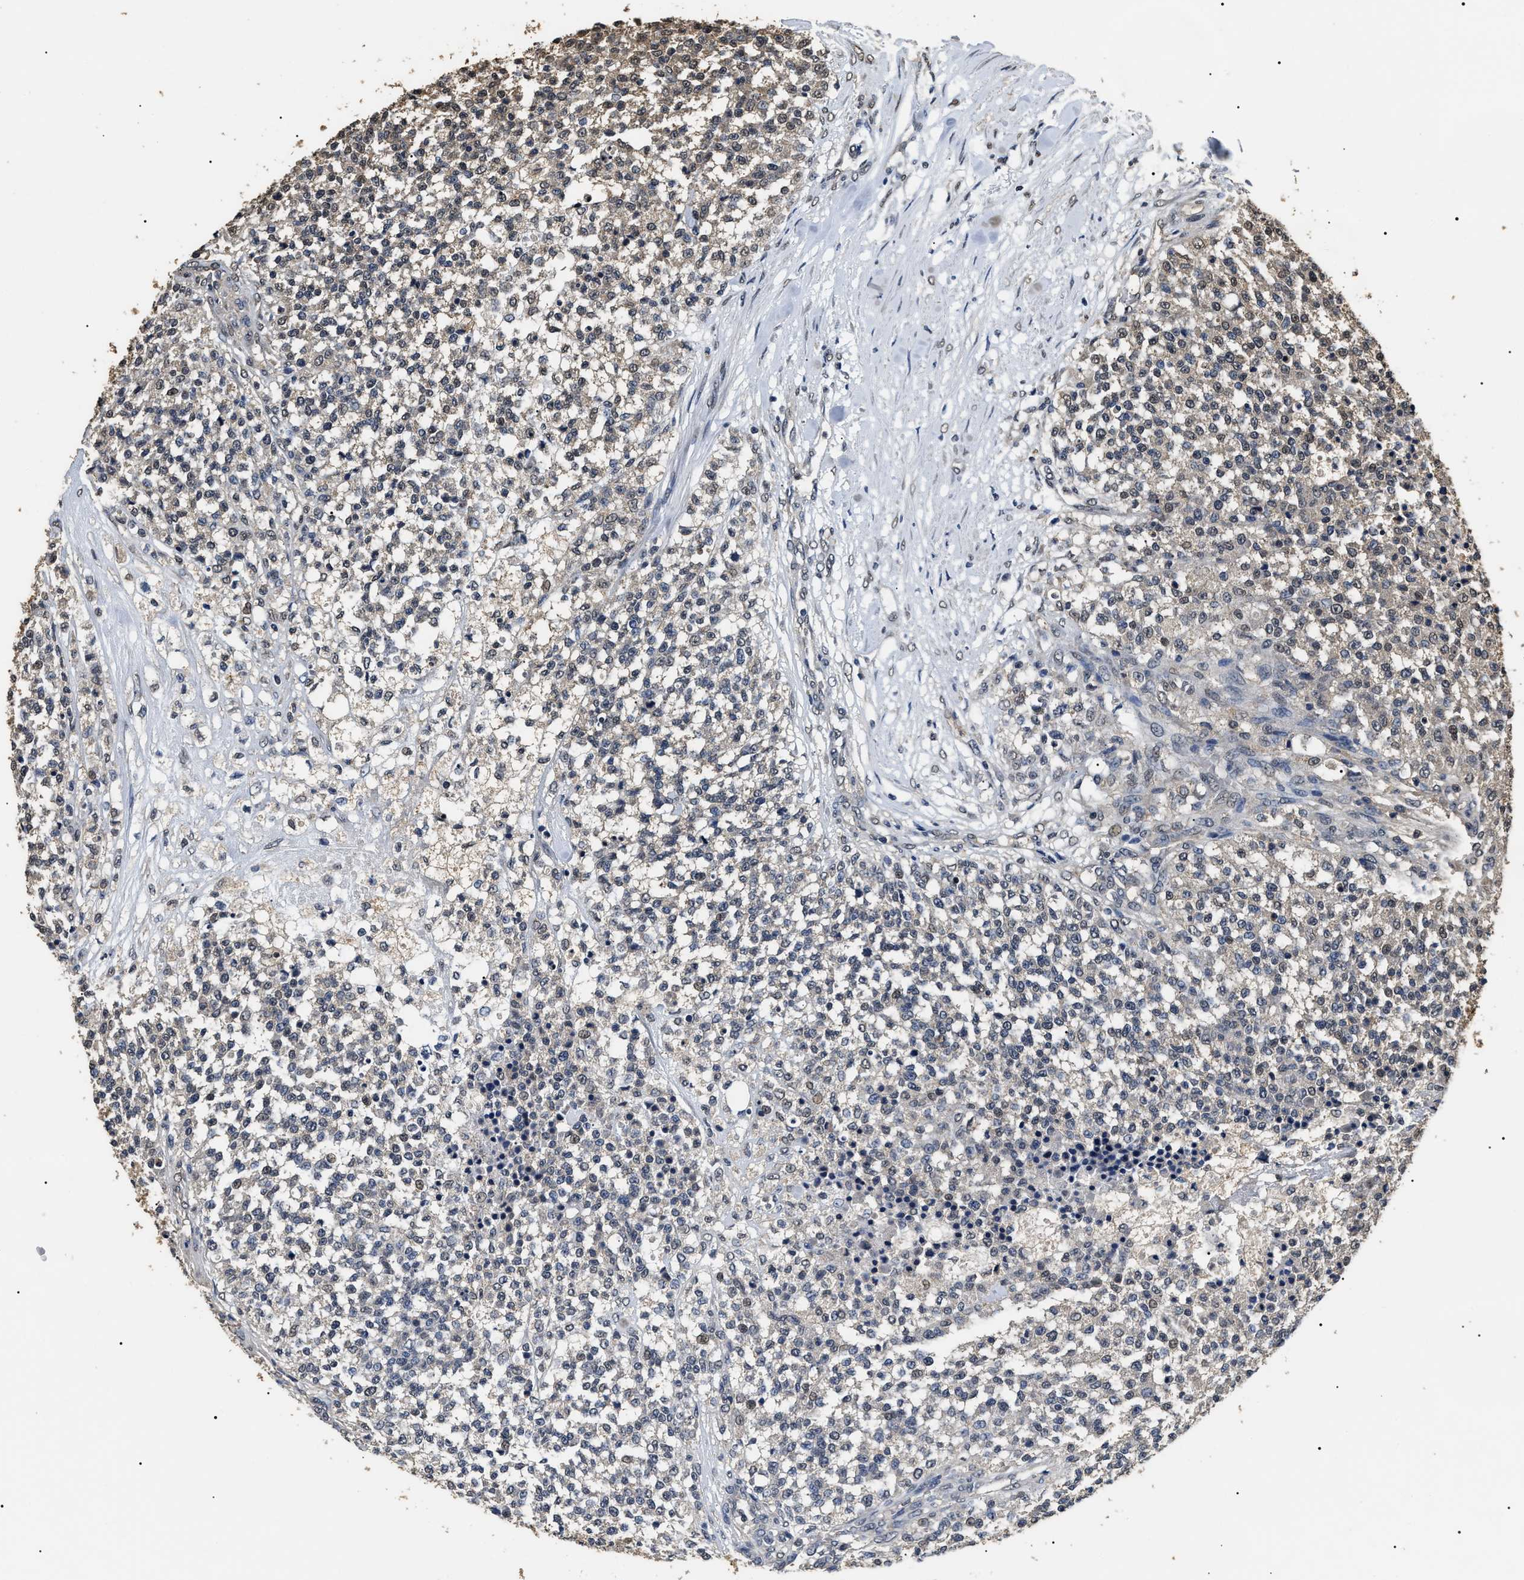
{"staining": {"intensity": "weak", "quantity": "<25%", "location": "nuclear"}, "tissue": "testis cancer", "cell_type": "Tumor cells", "image_type": "cancer", "snomed": [{"axis": "morphology", "description": "Seminoma, NOS"}, {"axis": "topography", "description": "Testis"}], "caption": "A high-resolution micrograph shows immunohistochemistry (IHC) staining of testis seminoma, which exhibits no significant positivity in tumor cells.", "gene": "PSMD8", "patient": {"sex": "male", "age": 59}}